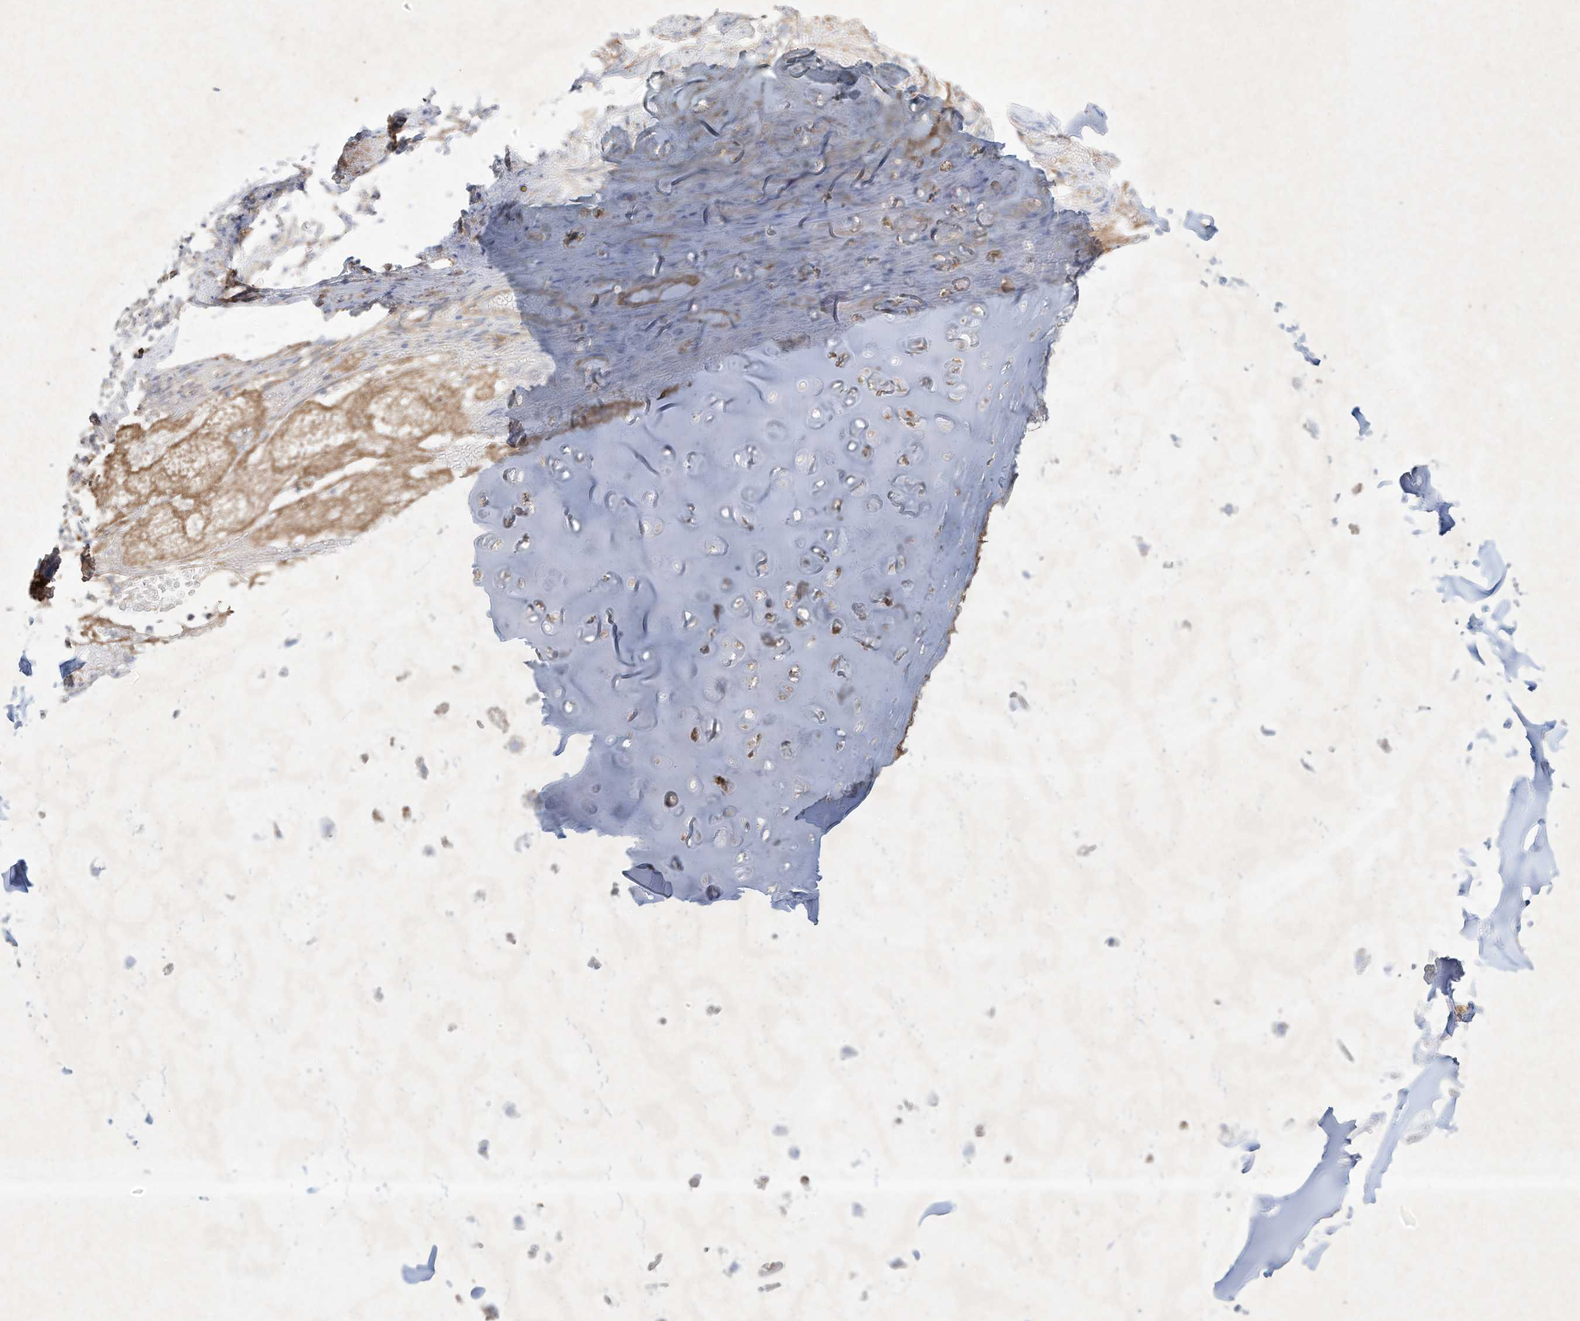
{"staining": {"intensity": "moderate", "quantity": "<25%", "location": "cytoplasmic/membranous"}, "tissue": "adipose tissue", "cell_type": "Adipocytes", "image_type": "normal", "snomed": [{"axis": "morphology", "description": "Normal tissue, NOS"}, {"axis": "morphology", "description": "Basal cell carcinoma"}, {"axis": "topography", "description": "Cartilage tissue"}, {"axis": "topography", "description": "Nasopharynx"}, {"axis": "topography", "description": "Oral tissue"}], "caption": "Adipose tissue stained with immunohistochemistry exhibits moderate cytoplasmic/membranous expression in about <25% of adipocytes.", "gene": "HTR5A", "patient": {"sex": "female", "age": 77}}